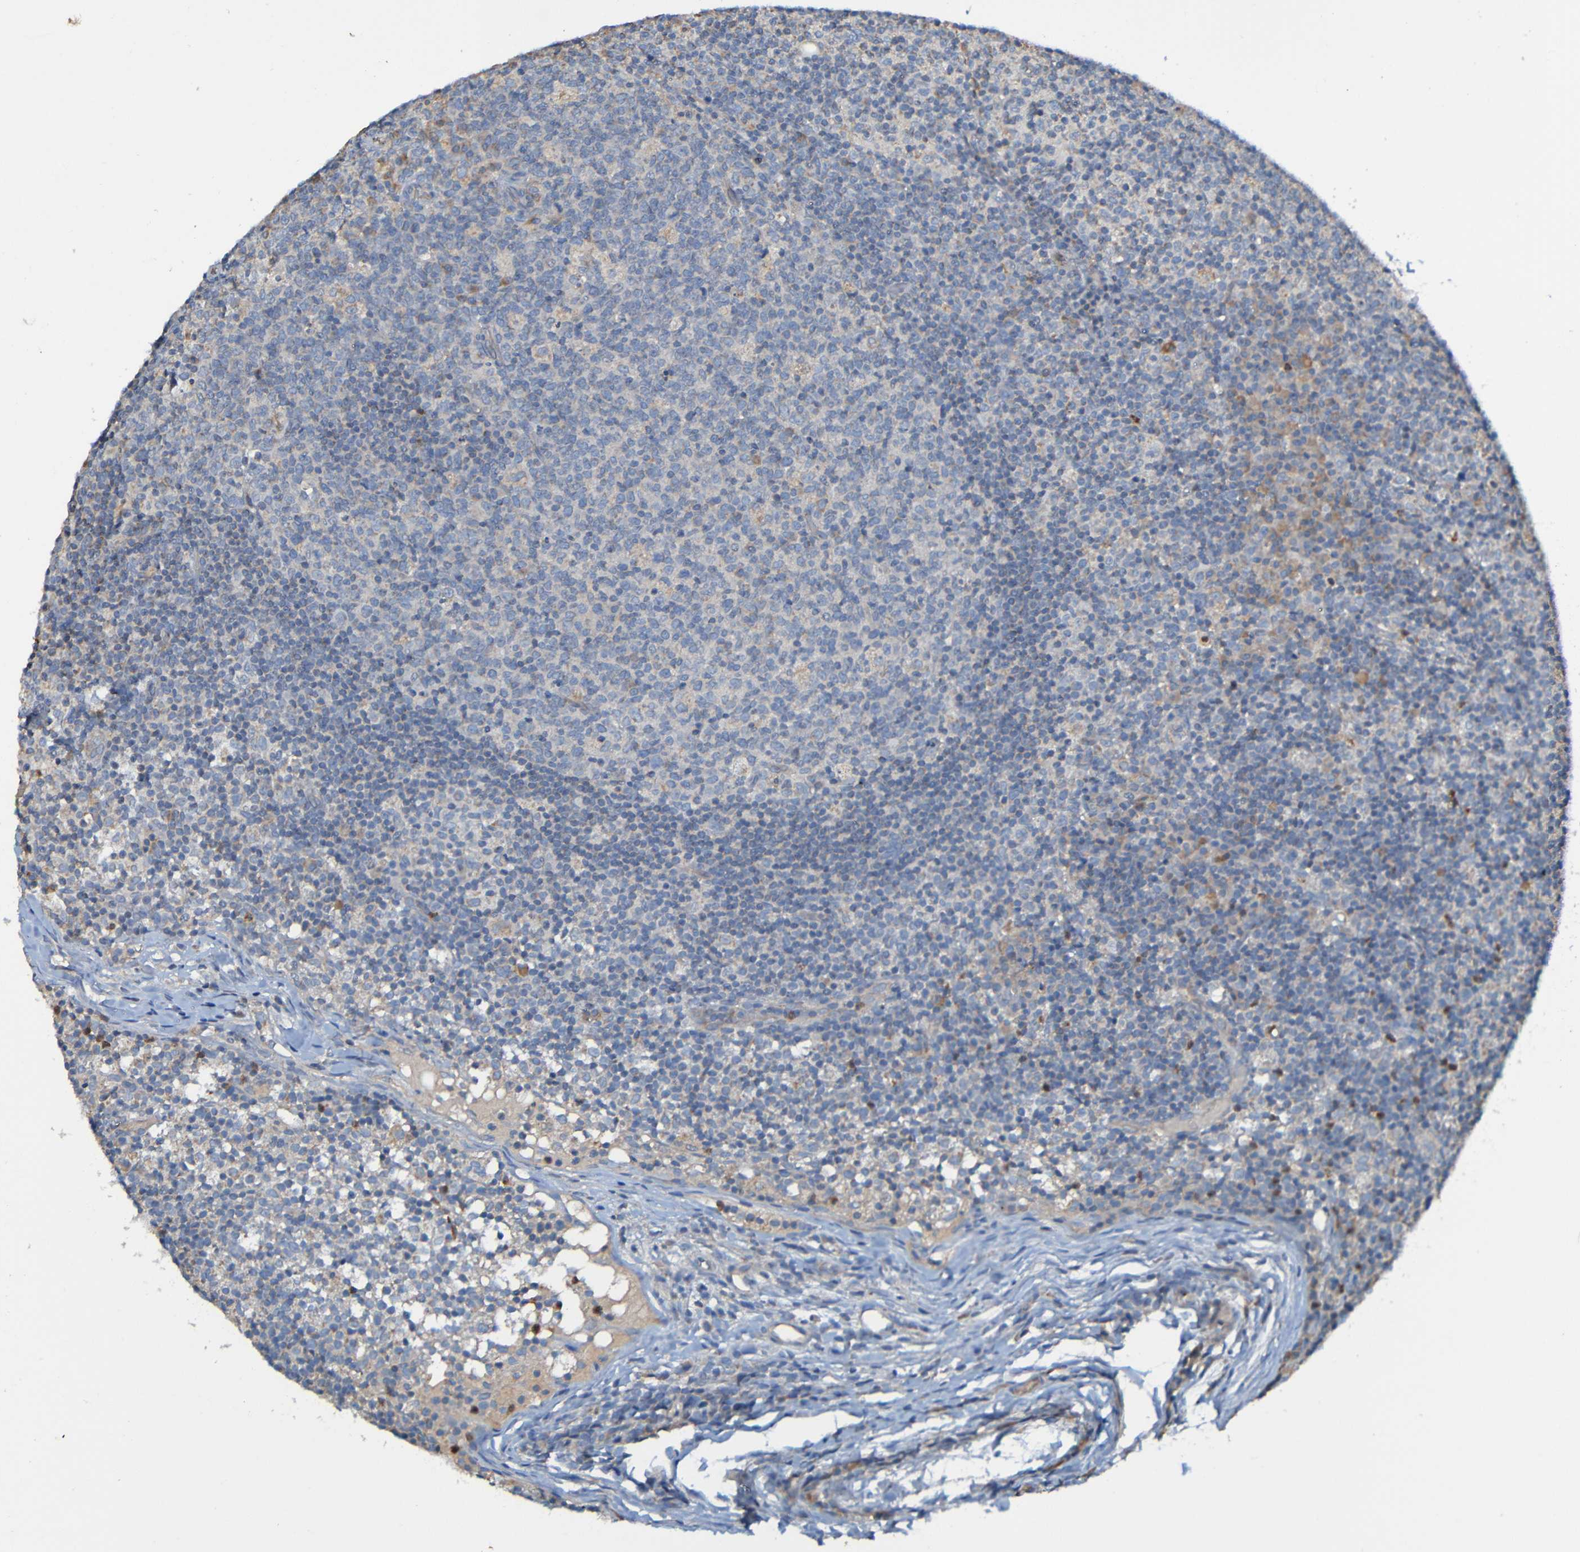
{"staining": {"intensity": "weak", "quantity": "<25%", "location": "cytoplasmic/membranous"}, "tissue": "lymph node", "cell_type": "Germinal center cells", "image_type": "normal", "snomed": [{"axis": "morphology", "description": "Normal tissue, NOS"}, {"axis": "morphology", "description": "Inflammation, NOS"}, {"axis": "topography", "description": "Lymph node"}], "caption": "DAB (3,3'-diaminobenzidine) immunohistochemical staining of benign lymph node demonstrates no significant expression in germinal center cells. The staining was performed using DAB (3,3'-diaminobenzidine) to visualize the protein expression in brown, while the nuclei were stained in blue with hematoxylin (Magnification: 20x).", "gene": "ADAM15", "patient": {"sex": "male", "age": 55}}